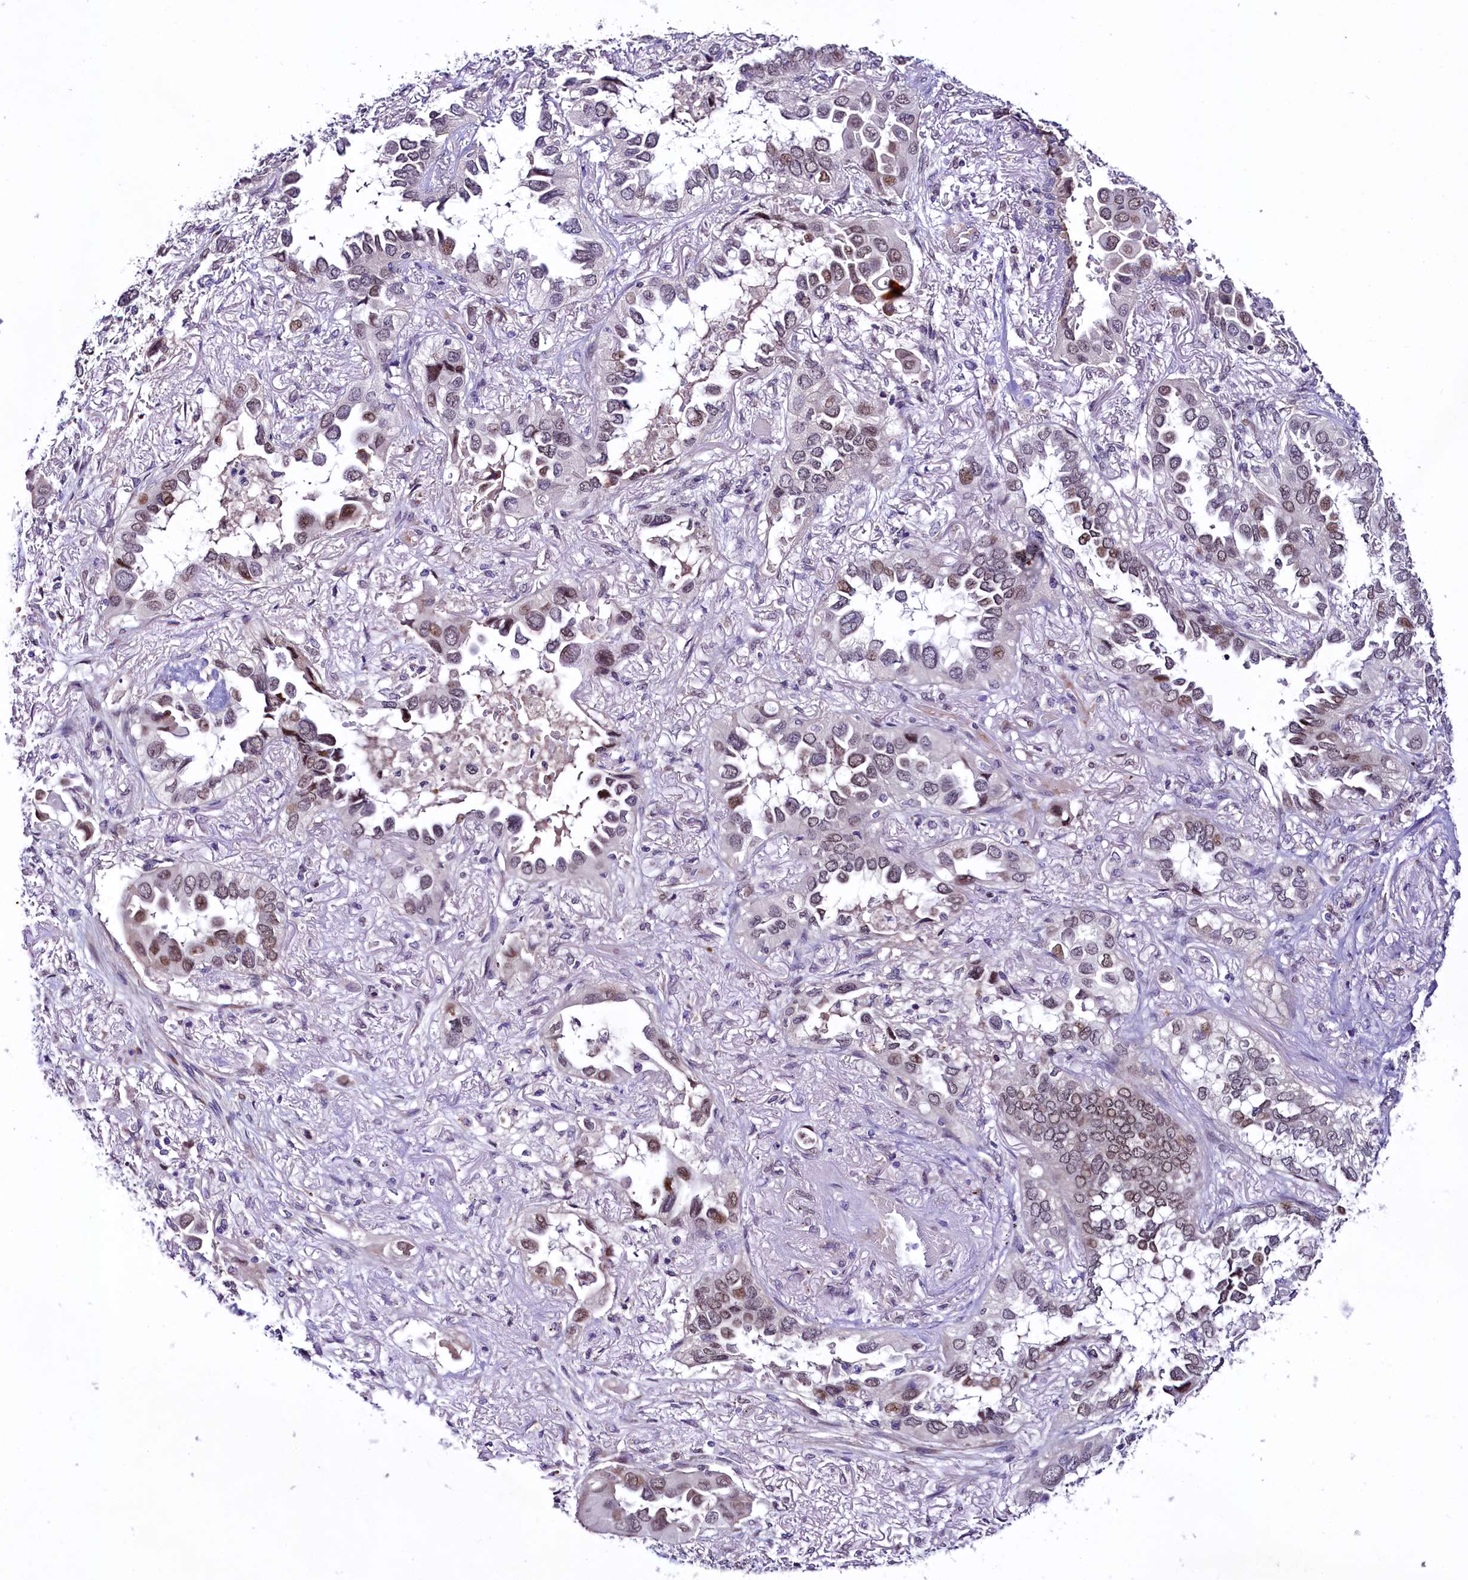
{"staining": {"intensity": "moderate", "quantity": "<25%", "location": "nuclear"}, "tissue": "lung cancer", "cell_type": "Tumor cells", "image_type": "cancer", "snomed": [{"axis": "morphology", "description": "Adenocarcinoma, NOS"}, {"axis": "topography", "description": "Lung"}], "caption": "Immunohistochemistry (DAB) staining of adenocarcinoma (lung) exhibits moderate nuclear protein positivity in about <25% of tumor cells. (Brightfield microscopy of DAB IHC at high magnification).", "gene": "LEUTX", "patient": {"sex": "female", "age": 76}}